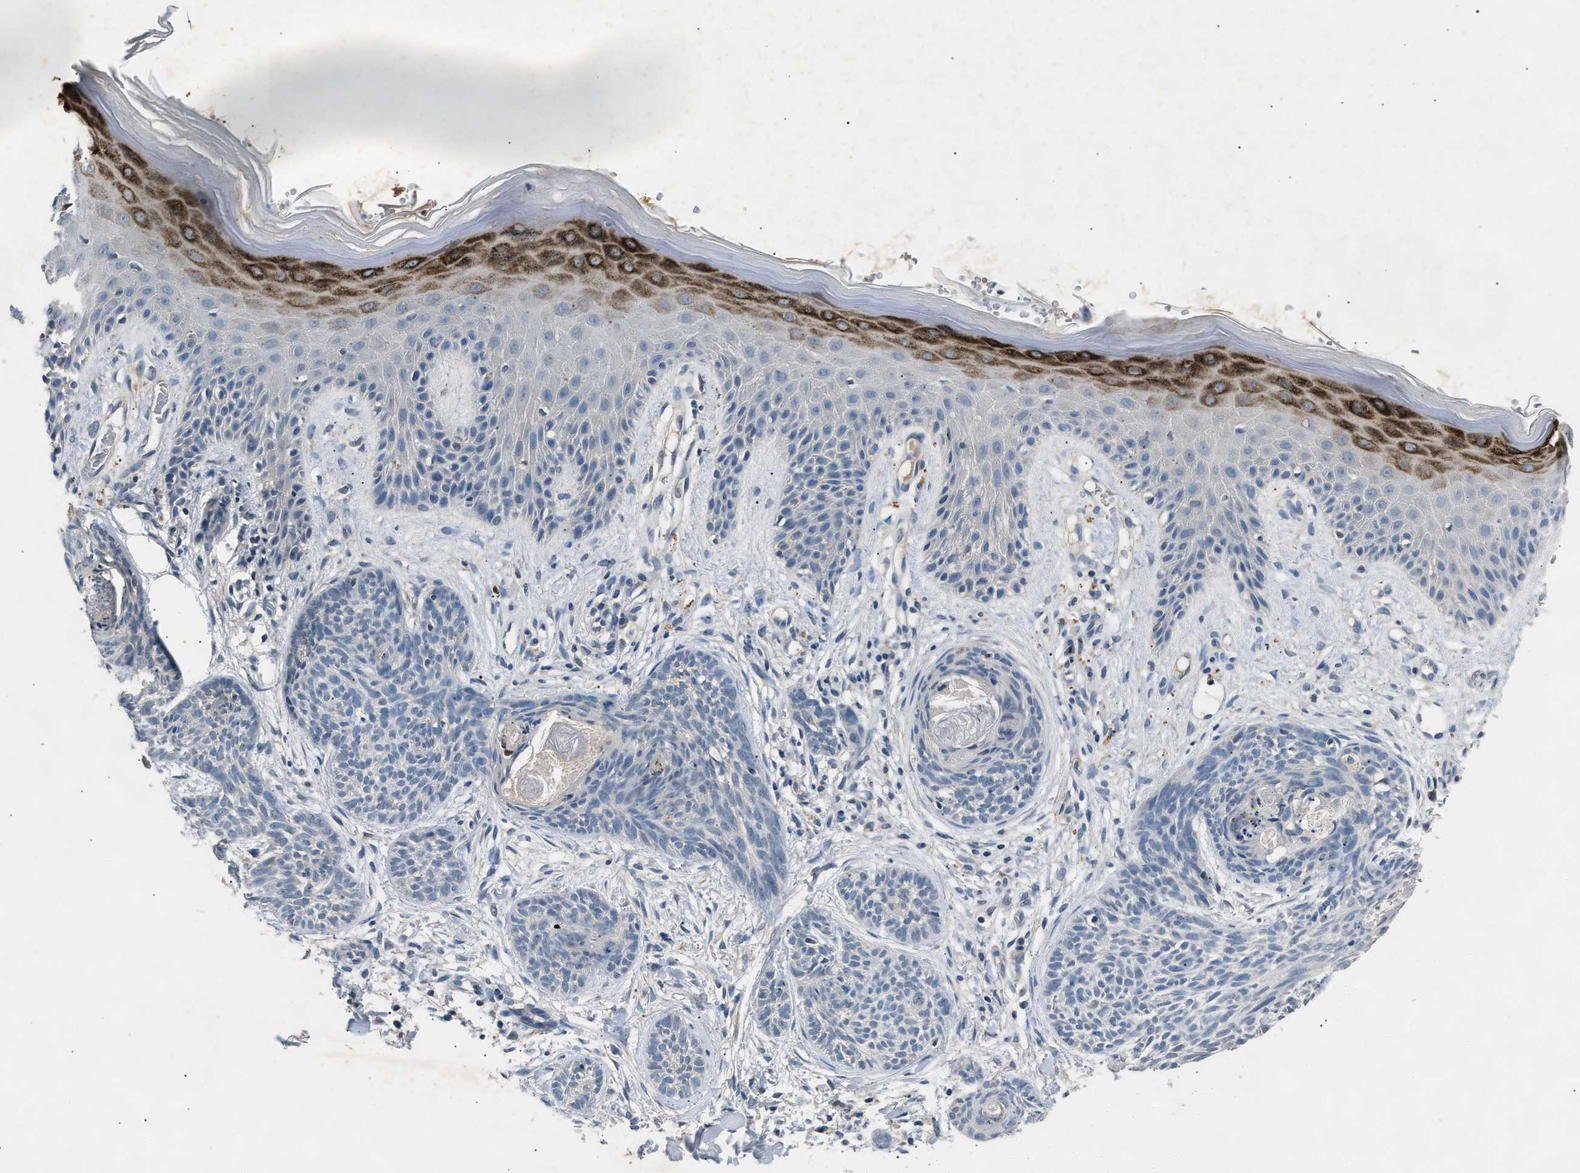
{"staining": {"intensity": "negative", "quantity": "none", "location": "none"}, "tissue": "skin cancer", "cell_type": "Tumor cells", "image_type": "cancer", "snomed": [{"axis": "morphology", "description": "Basal cell carcinoma"}, {"axis": "topography", "description": "Skin"}], "caption": "This is a photomicrograph of immunohistochemistry staining of skin cancer (basal cell carcinoma), which shows no expression in tumor cells. (Stains: DAB immunohistochemistry with hematoxylin counter stain, Microscopy: brightfield microscopy at high magnification).", "gene": "INHA", "patient": {"sex": "female", "age": 59}}